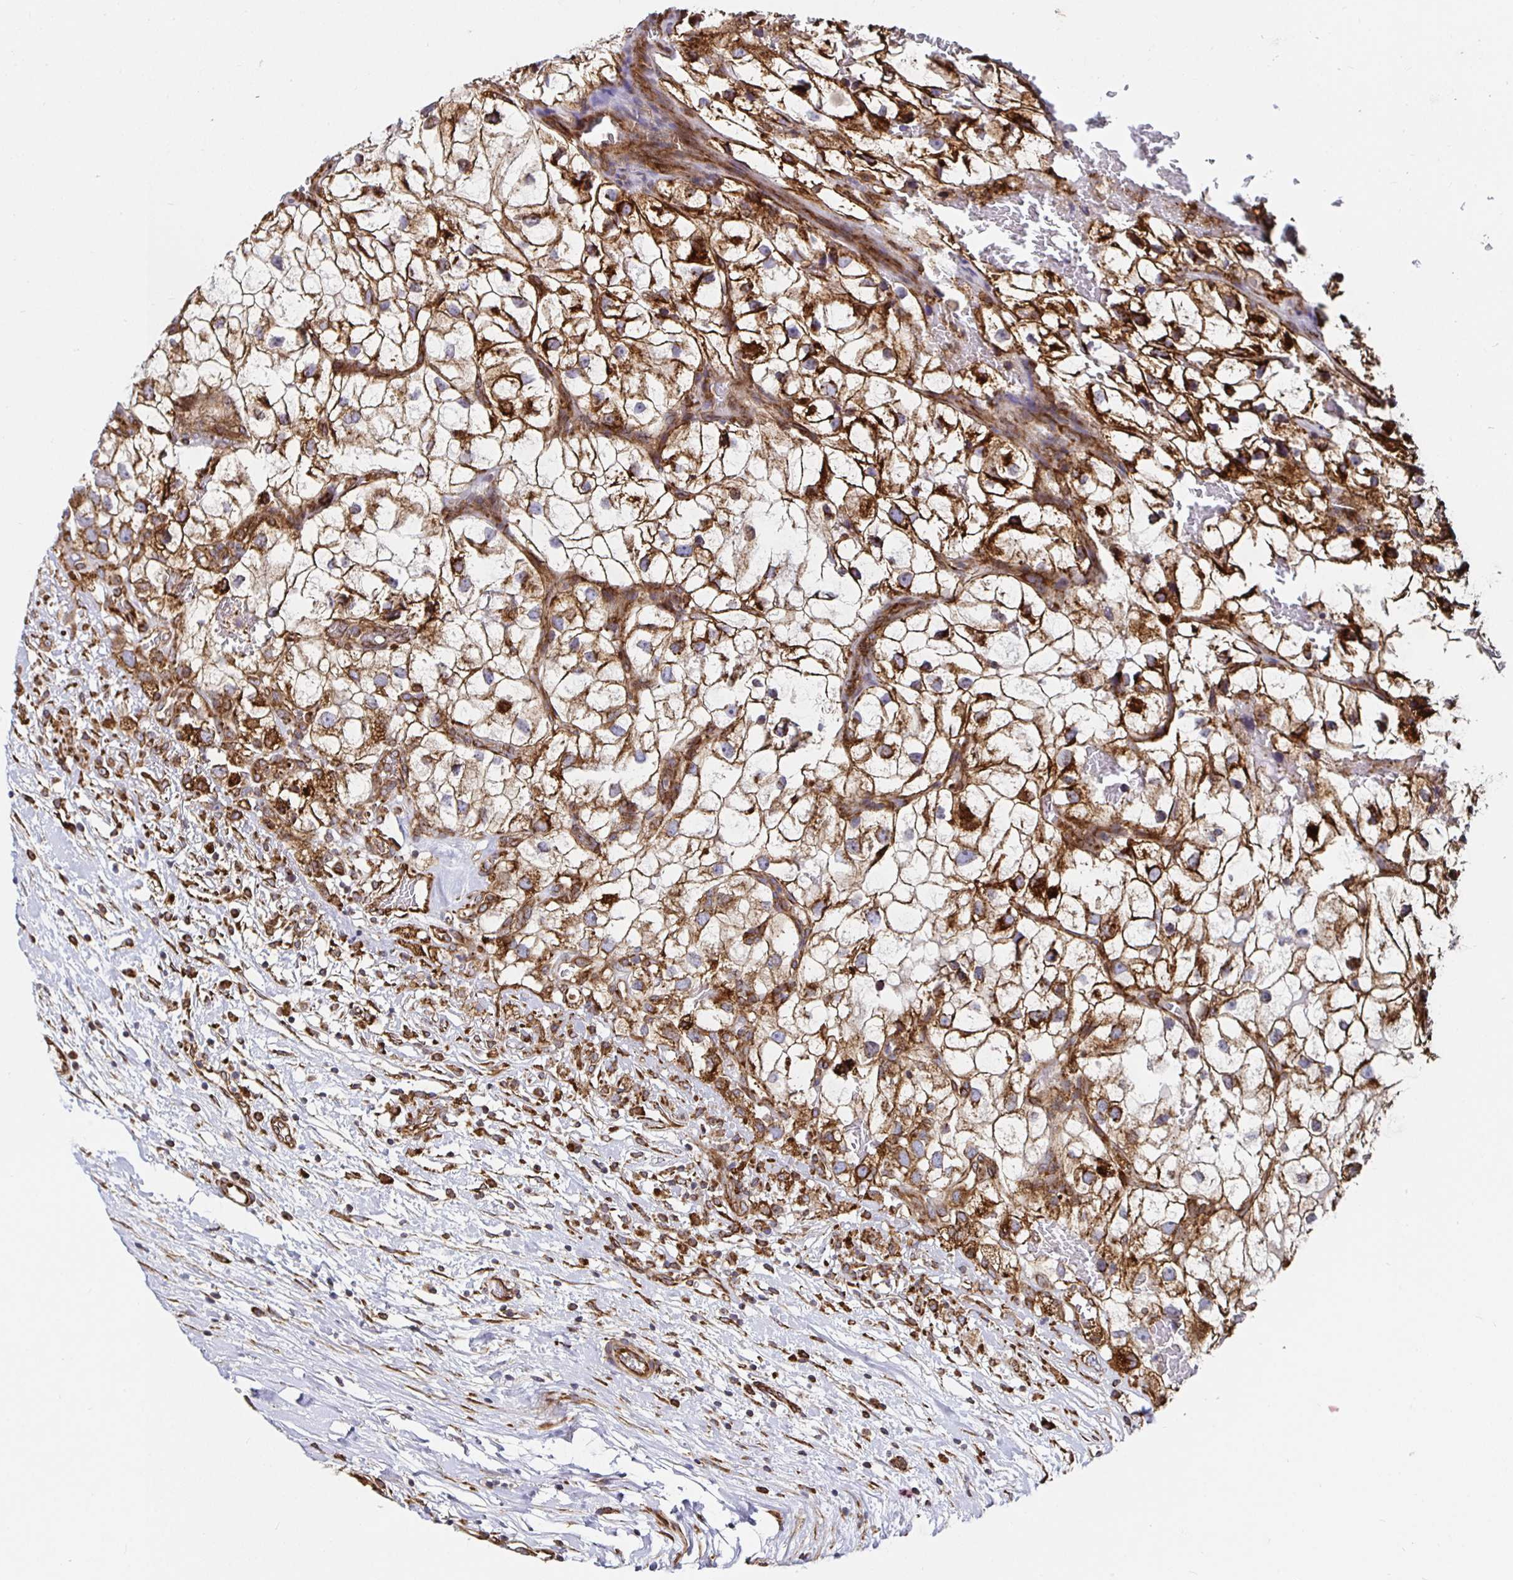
{"staining": {"intensity": "strong", "quantity": ">75%", "location": "cytoplasmic/membranous"}, "tissue": "renal cancer", "cell_type": "Tumor cells", "image_type": "cancer", "snomed": [{"axis": "morphology", "description": "Adenocarcinoma, NOS"}, {"axis": "topography", "description": "Kidney"}], "caption": "Brown immunohistochemical staining in renal adenocarcinoma shows strong cytoplasmic/membranous expression in approximately >75% of tumor cells. Nuclei are stained in blue.", "gene": "SMYD3", "patient": {"sex": "male", "age": 59}}